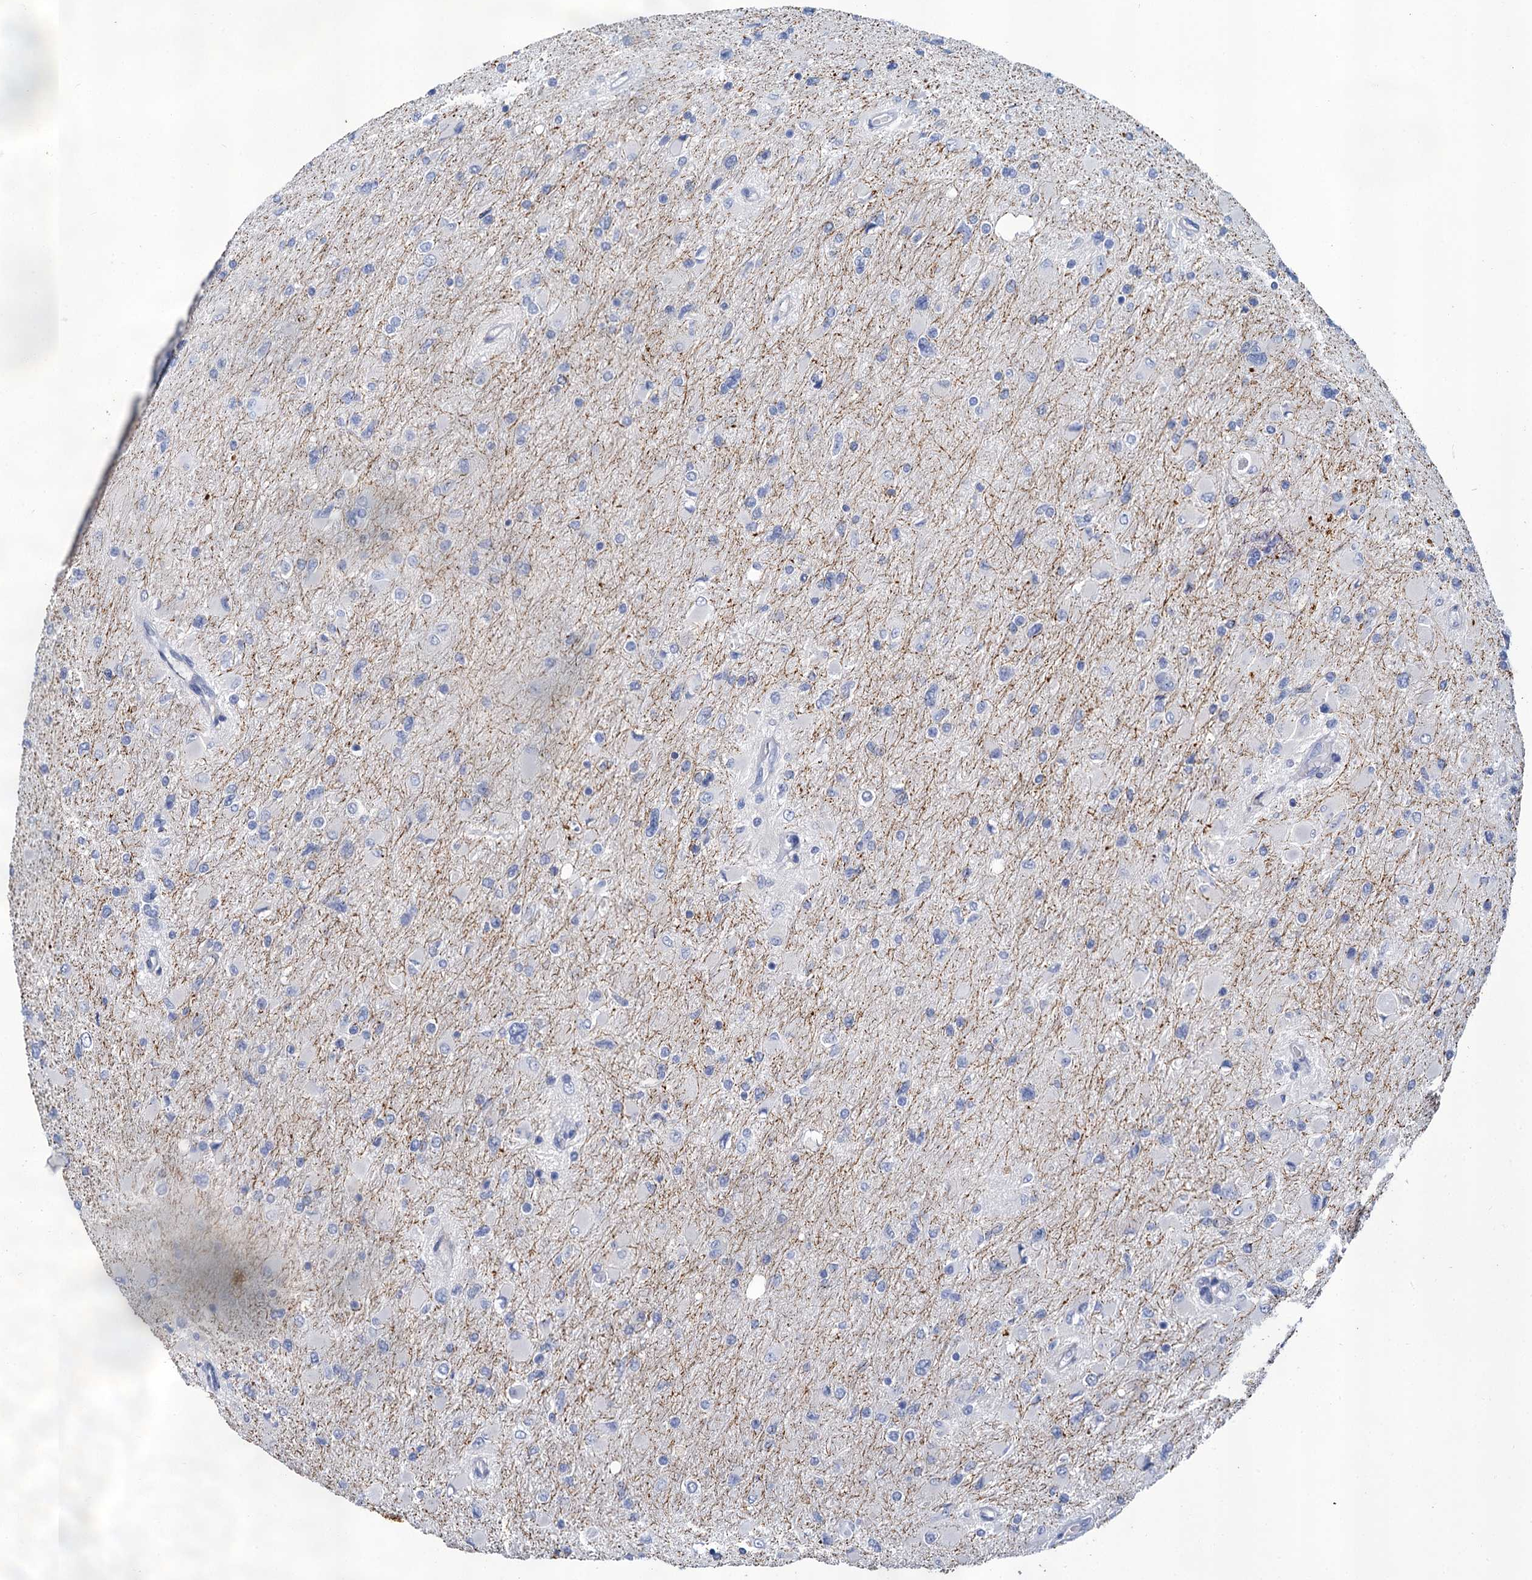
{"staining": {"intensity": "negative", "quantity": "none", "location": "none"}, "tissue": "glioma", "cell_type": "Tumor cells", "image_type": "cancer", "snomed": [{"axis": "morphology", "description": "Glioma, malignant, High grade"}, {"axis": "topography", "description": "Cerebral cortex"}], "caption": "DAB (3,3'-diaminobenzidine) immunohistochemical staining of high-grade glioma (malignant) demonstrates no significant expression in tumor cells.", "gene": "SNCB", "patient": {"sex": "female", "age": 36}}